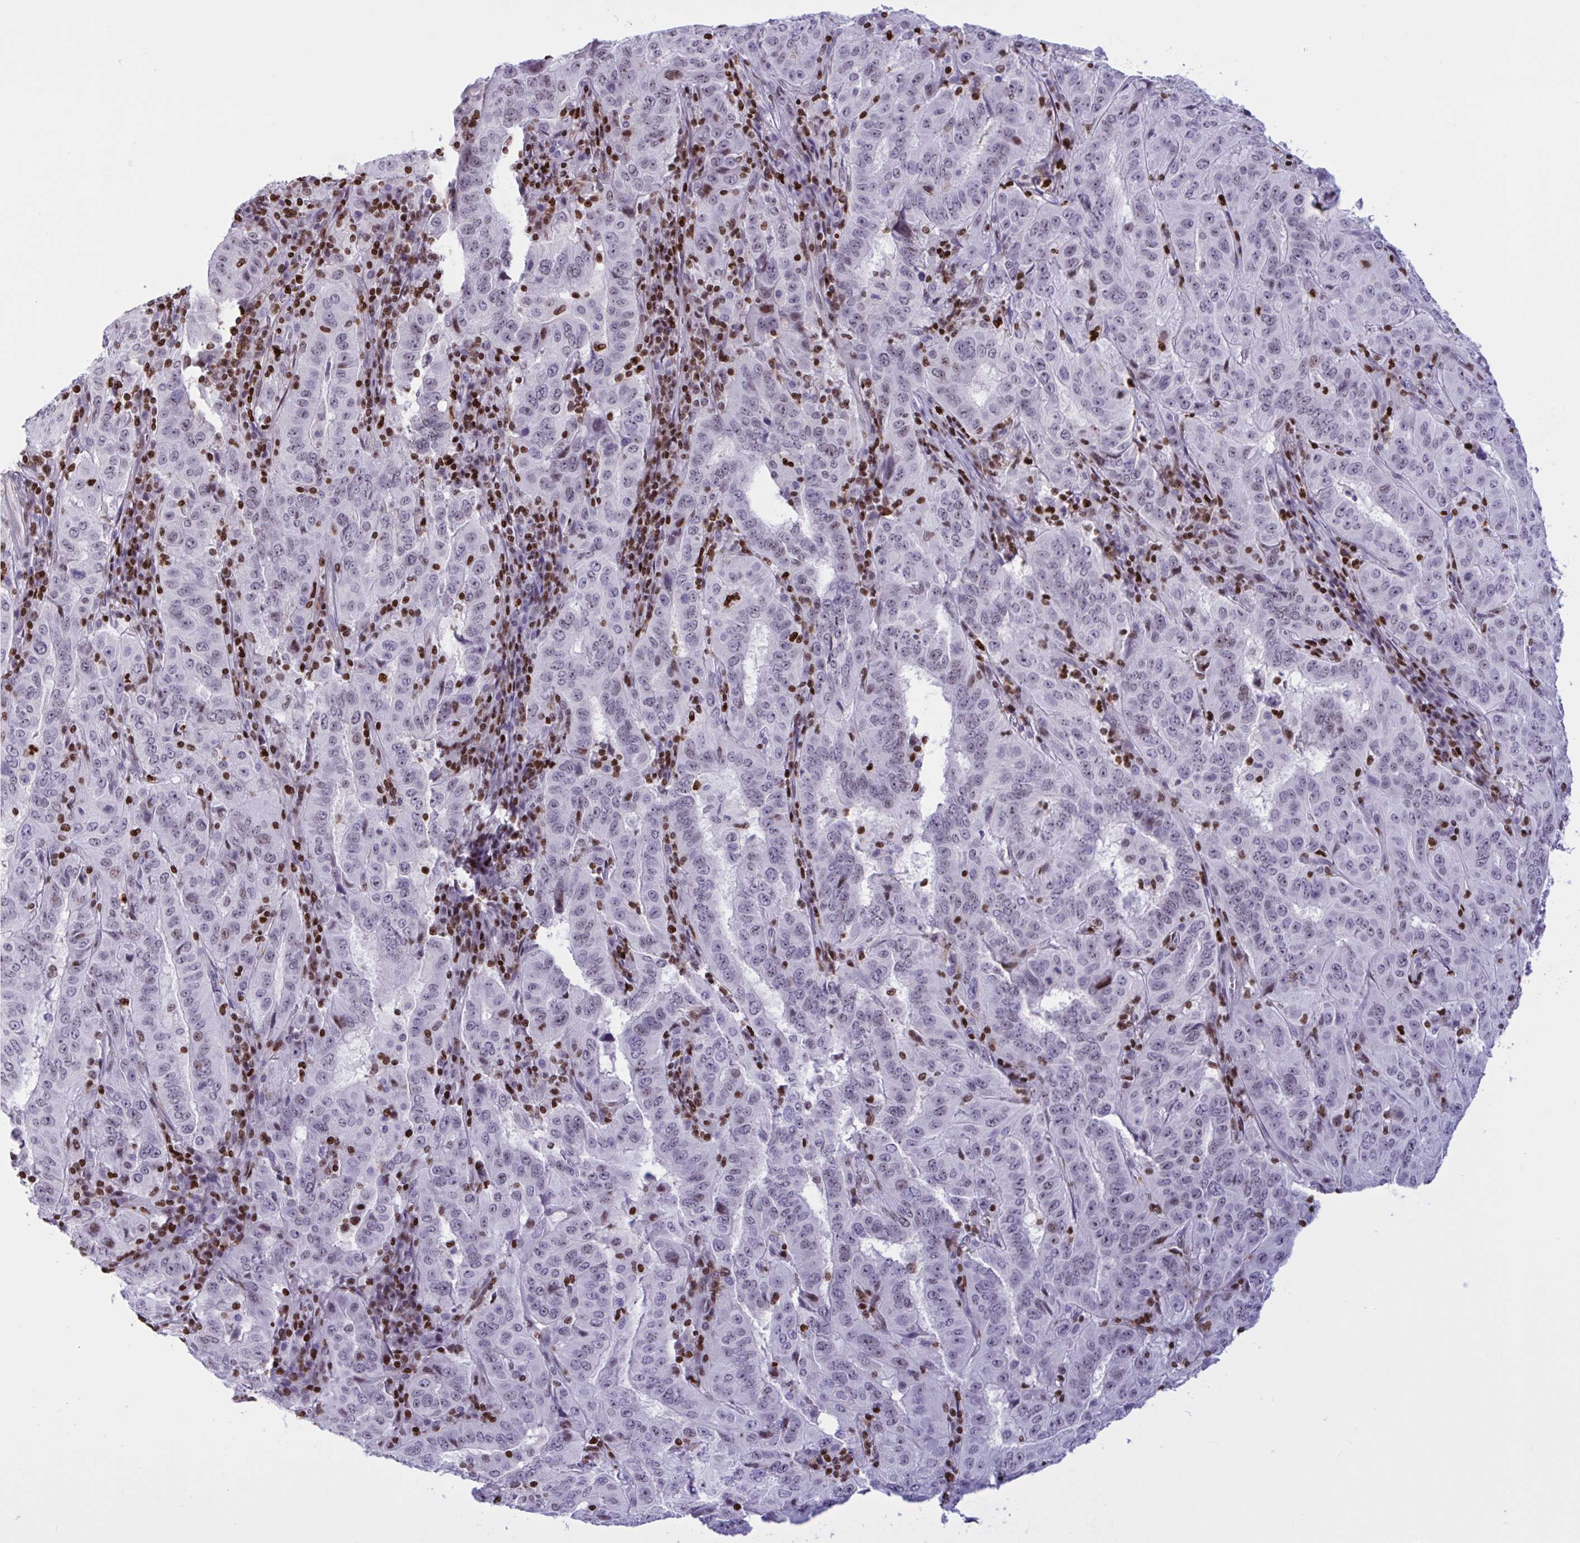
{"staining": {"intensity": "negative", "quantity": "none", "location": "none"}, "tissue": "pancreatic cancer", "cell_type": "Tumor cells", "image_type": "cancer", "snomed": [{"axis": "morphology", "description": "Adenocarcinoma, NOS"}, {"axis": "topography", "description": "Pancreas"}], "caption": "IHC micrograph of neoplastic tissue: pancreatic cancer stained with DAB reveals no significant protein expression in tumor cells.", "gene": "HMGB2", "patient": {"sex": "male", "age": 63}}